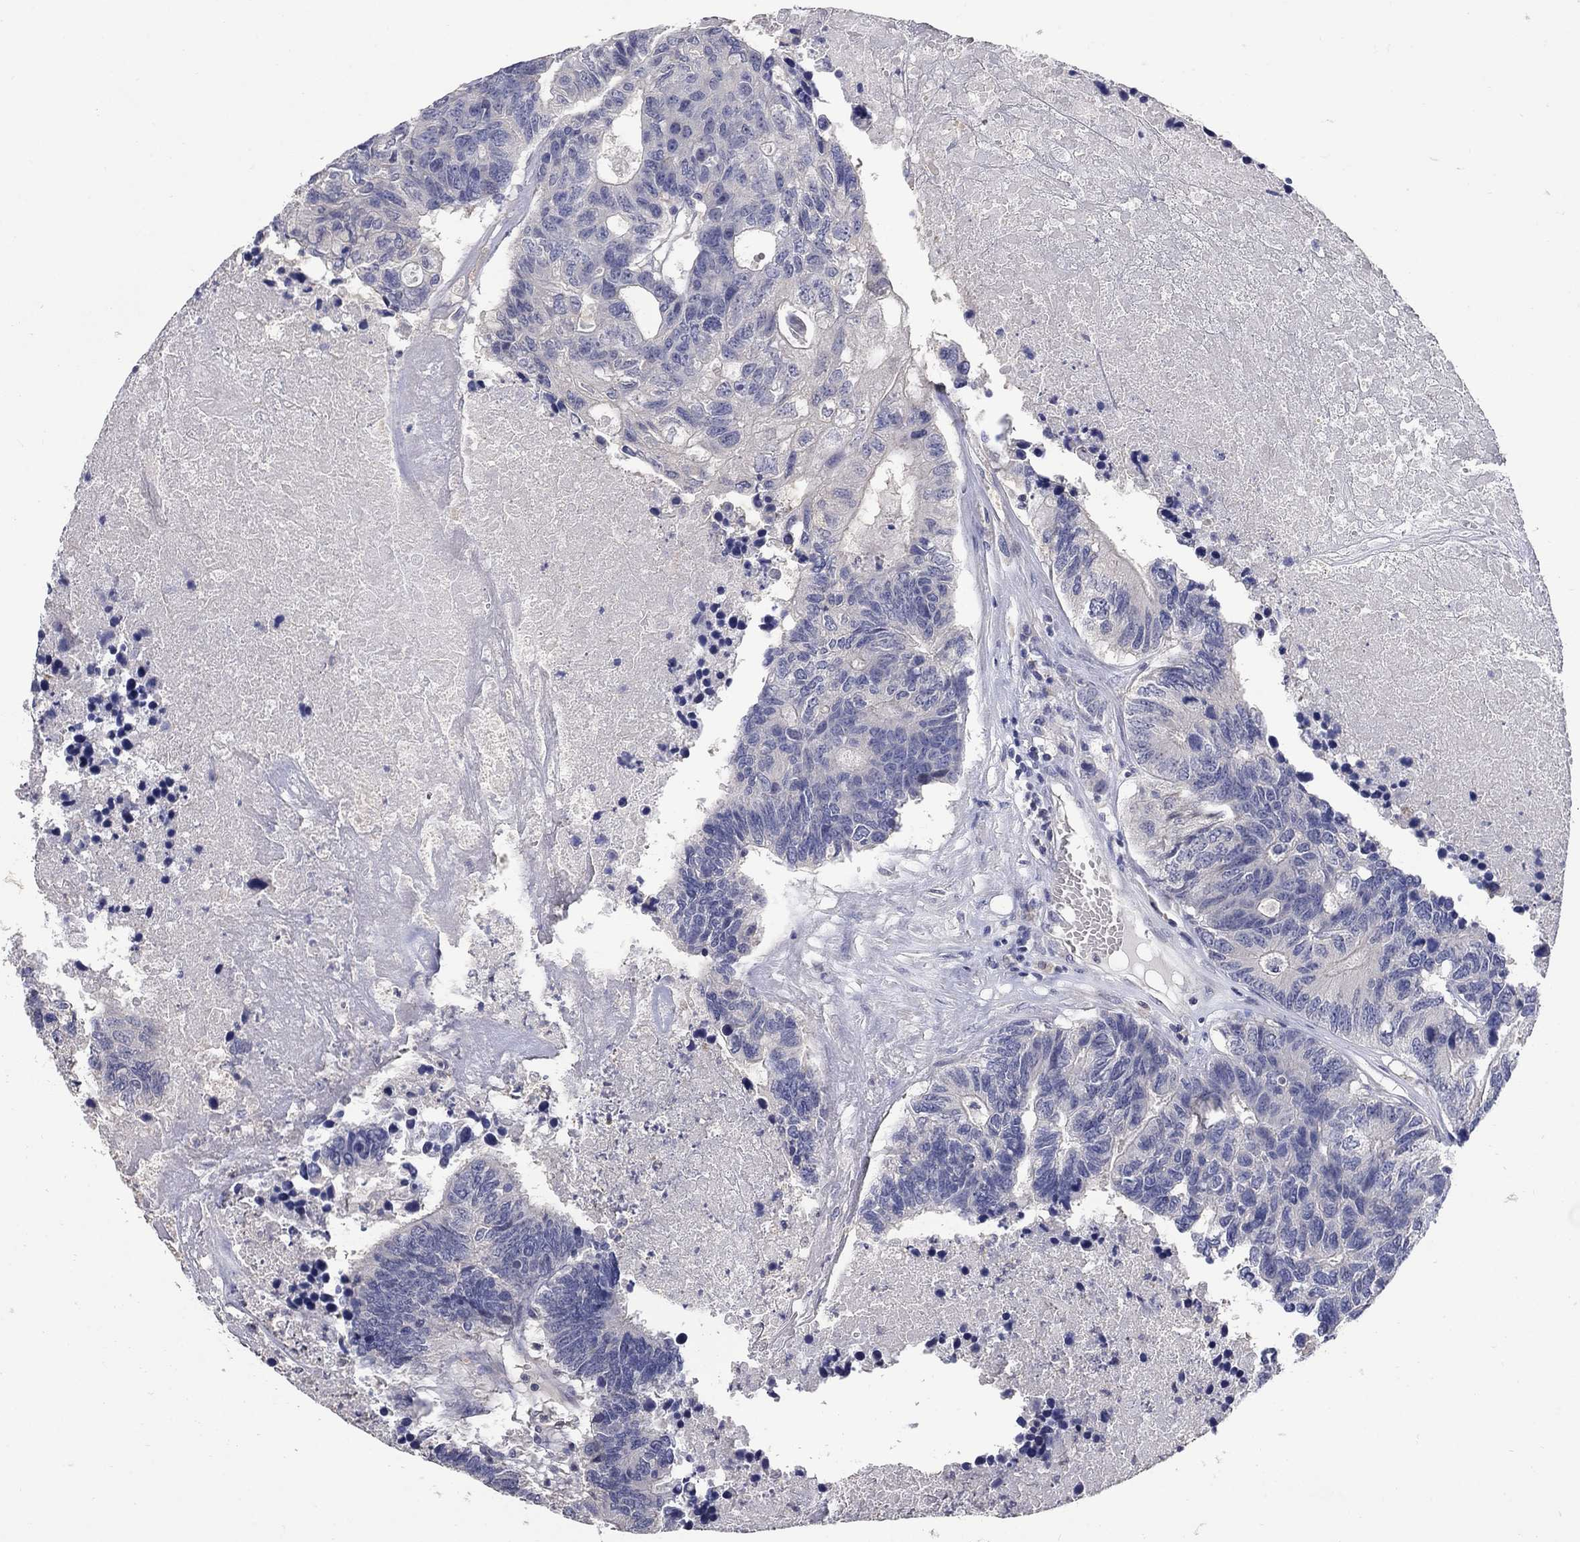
{"staining": {"intensity": "negative", "quantity": "none", "location": "none"}, "tissue": "colorectal cancer", "cell_type": "Tumor cells", "image_type": "cancer", "snomed": [{"axis": "morphology", "description": "Adenocarcinoma, NOS"}, {"axis": "topography", "description": "Colon"}], "caption": "Colorectal cancer stained for a protein using IHC shows no positivity tumor cells.", "gene": "CETN1", "patient": {"sex": "female", "age": 48}}